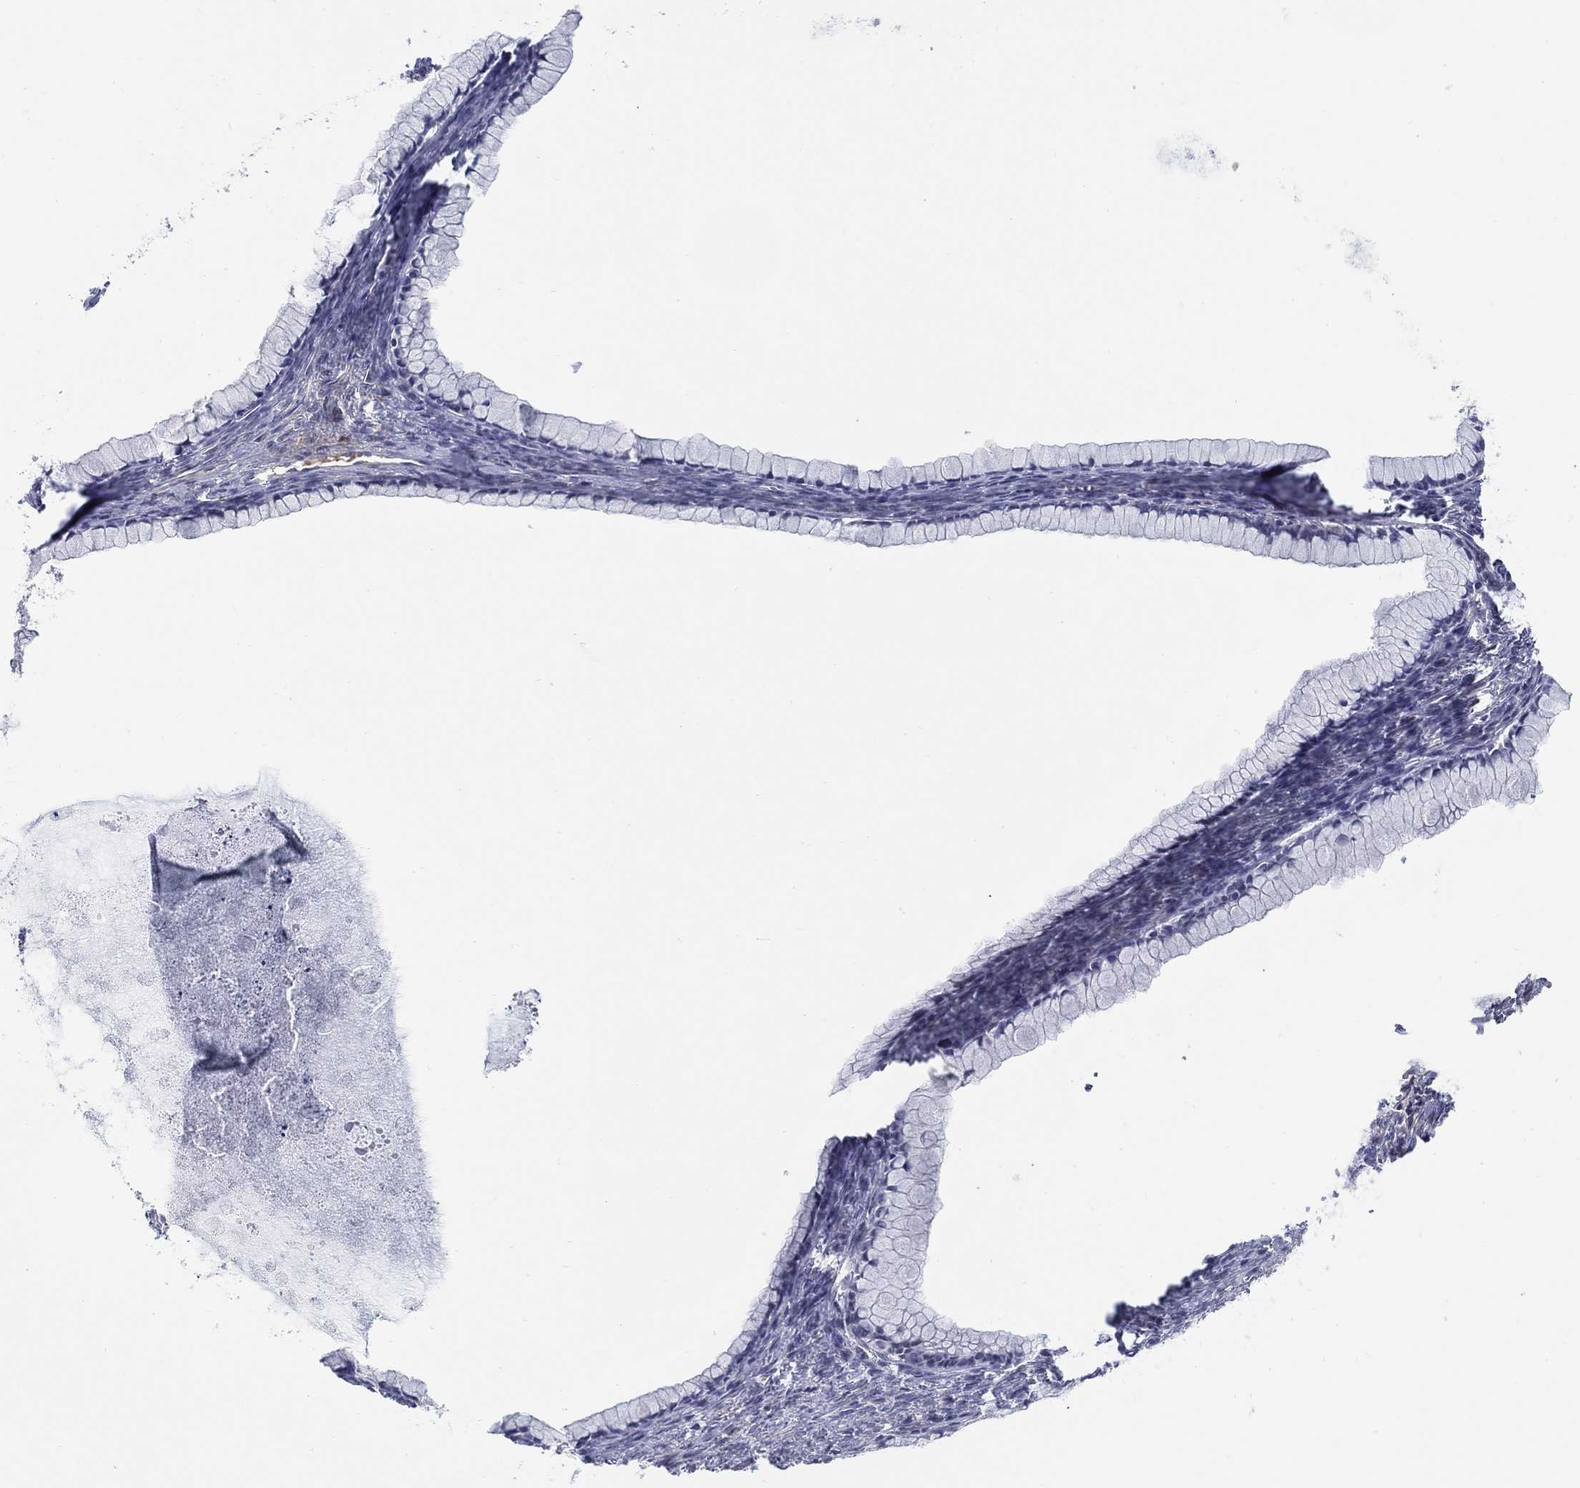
{"staining": {"intensity": "negative", "quantity": "none", "location": "none"}, "tissue": "ovarian cancer", "cell_type": "Tumor cells", "image_type": "cancer", "snomed": [{"axis": "morphology", "description": "Cystadenocarcinoma, mucinous, NOS"}, {"axis": "topography", "description": "Ovary"}], "caption": "Mucinous cystadenocarcinoma (ovarian) stained for a protein using immunohistochemistry (IHC) exhibits no expression tumor cells.", "gene": "HEATR4", "patient": {"sex": "female", "age": 41}}